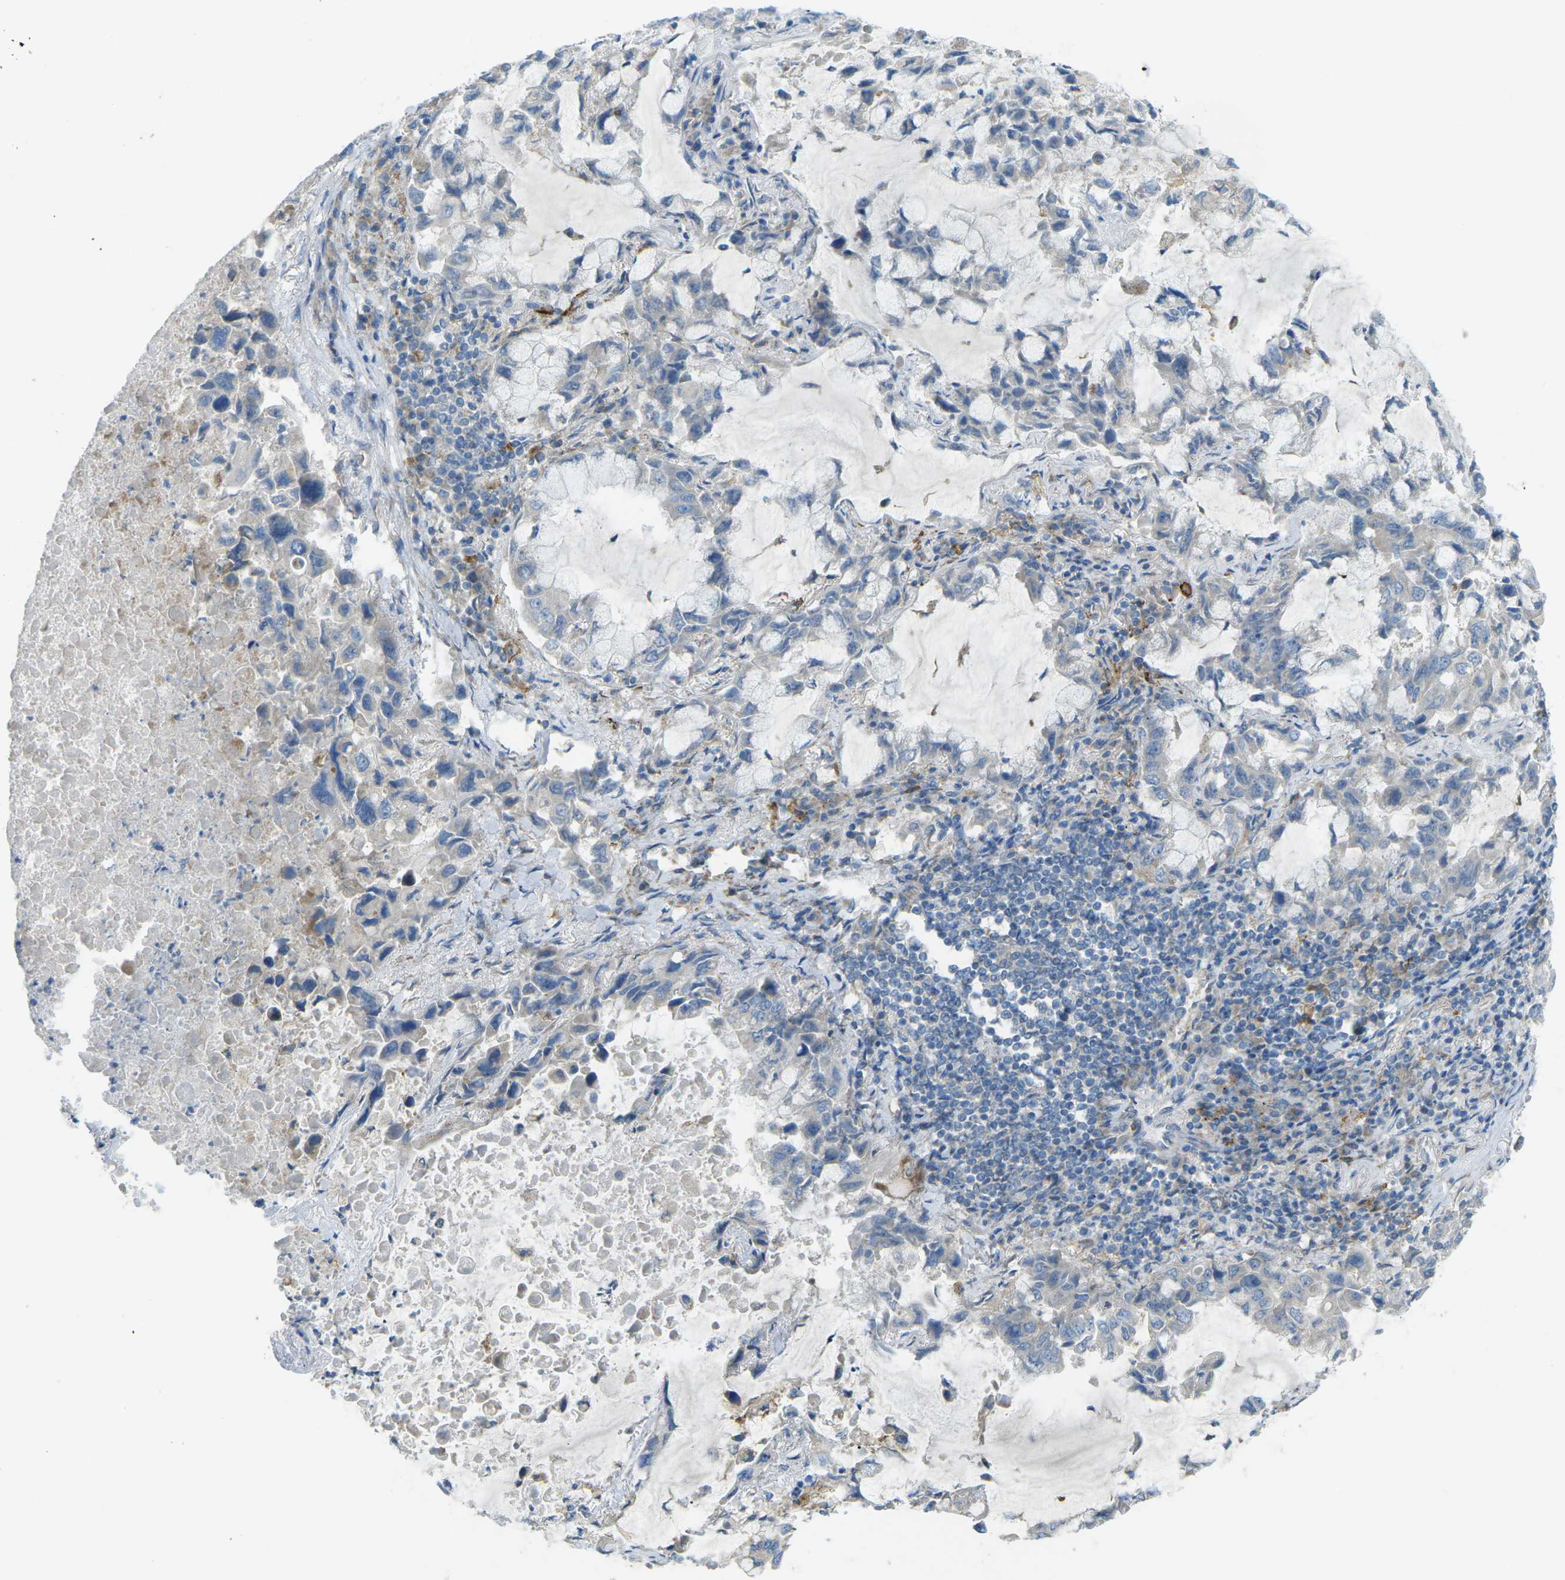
{"staining": {"intensity": "negative", "quantity": "none", "location": "none"}, "tissue": "lung cancer", "cell_type": "Tumor cells", "image_type": "cancer", "snomed": [{"axis": "morphology", "description": "Adenocarcinoma, NOS"}, {"axis": "topography", "description": "Lung"}], "caption": "A high-resolution image shows IHC staining of lung cancer (adenocarcinoma), which exhibits no significant expression in tumor cells.", "gene": "MYLK4", "patient": {"sex": "male", "age": 64}}